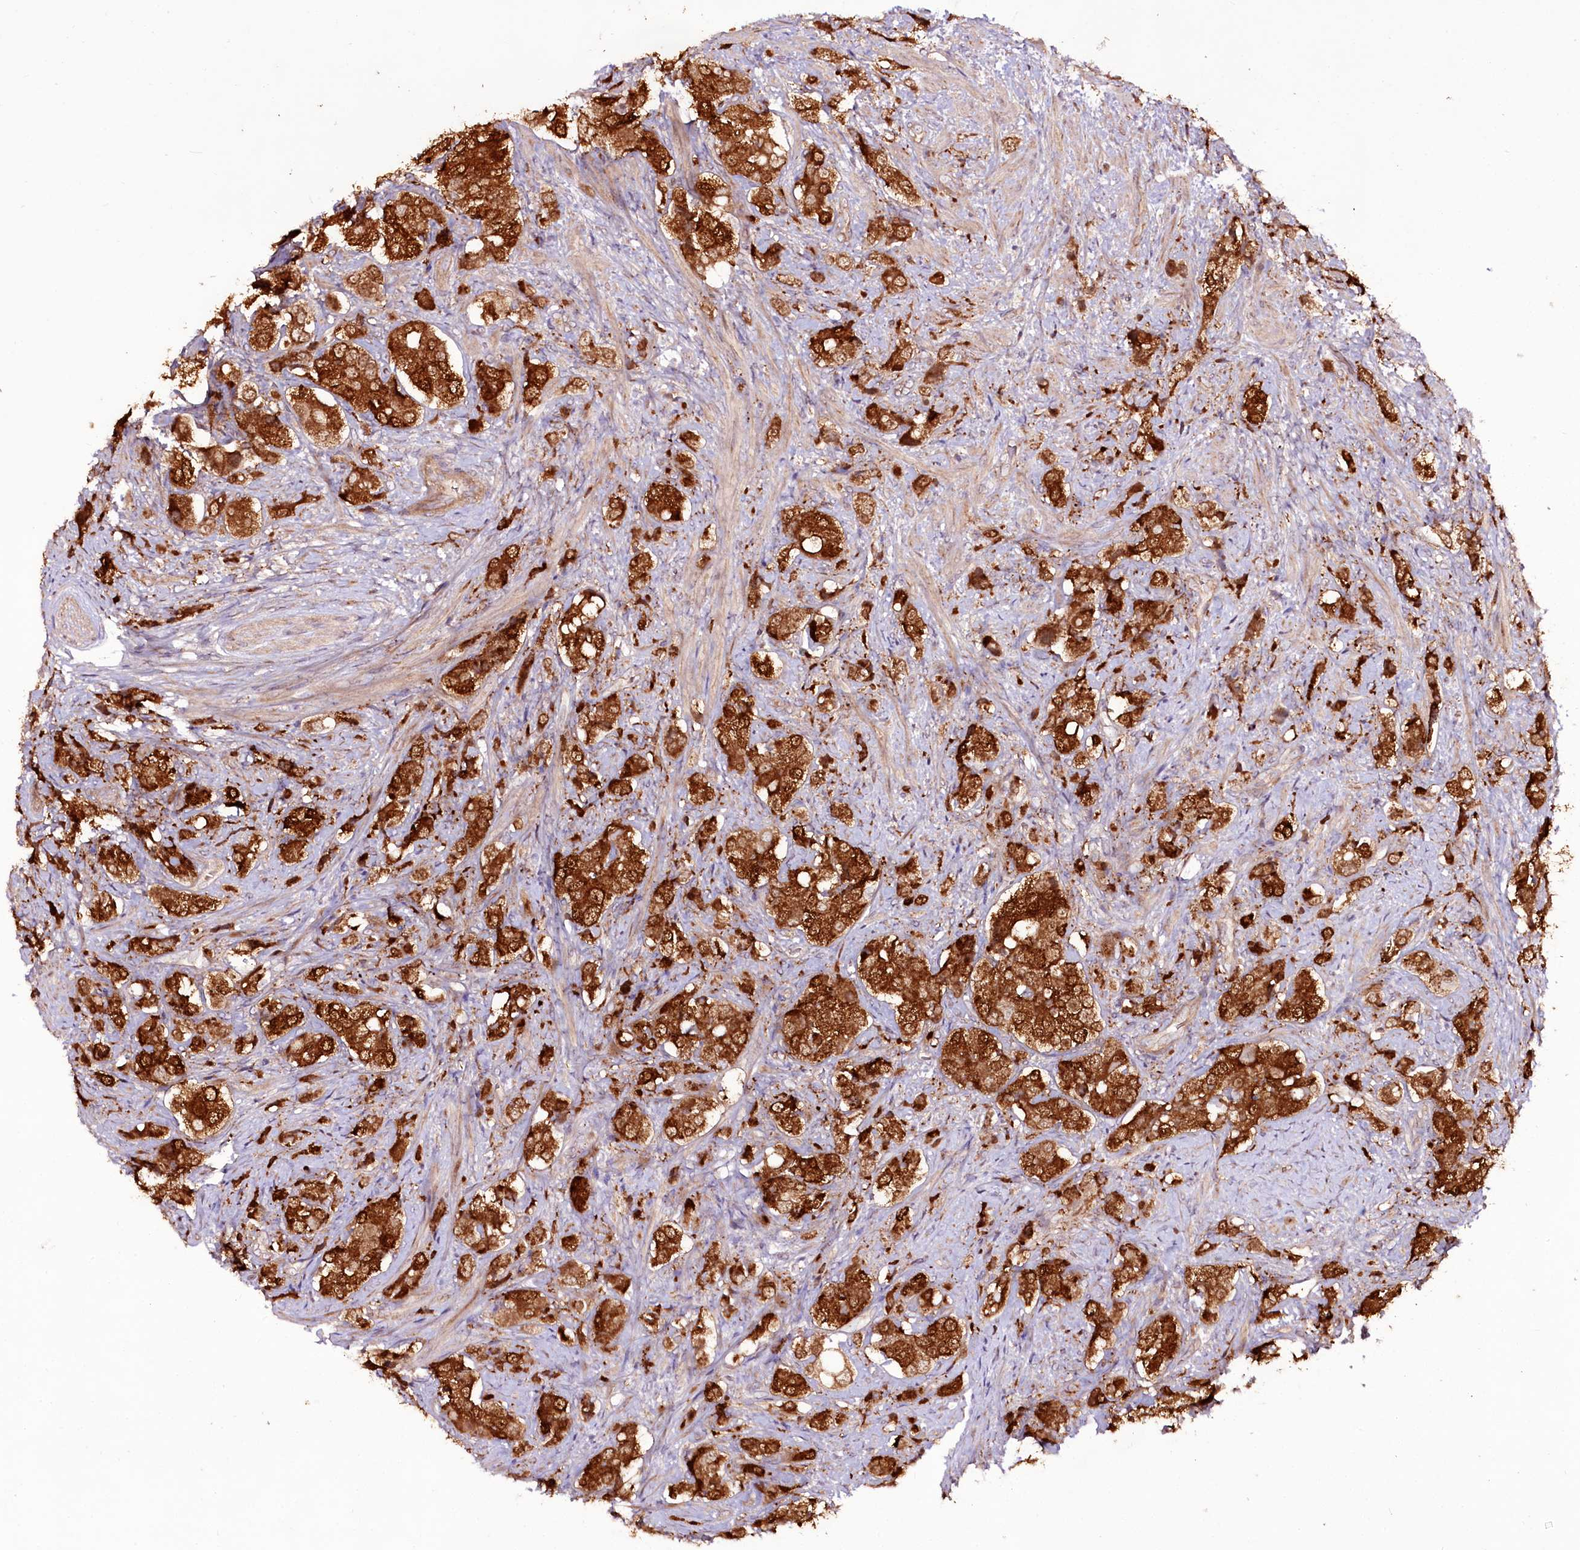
{"staining": {"intensity": "strong", "quantity": ">75%", "location": "cytoplasmic/membranous"}, "tissue": "prostate cancer", "cell_type": "Tumor cells", "image_type": "cancer", "snomed": [{"axis": "morphology", "description": "Adenocarcinoma, High grade"}, {"axis": "topography", "description": "Prostate"}], "caption": "Immunohistochemical staining of human prostate cancer demonstrates high levels of strong cytoplasmic/membranous protein positivity in about >75% of tumor cells. (DAB IHC with brightfield microscopy, high magnification).", "gene": "REXO2", "patient": {"sex": "male", "age": 65}}